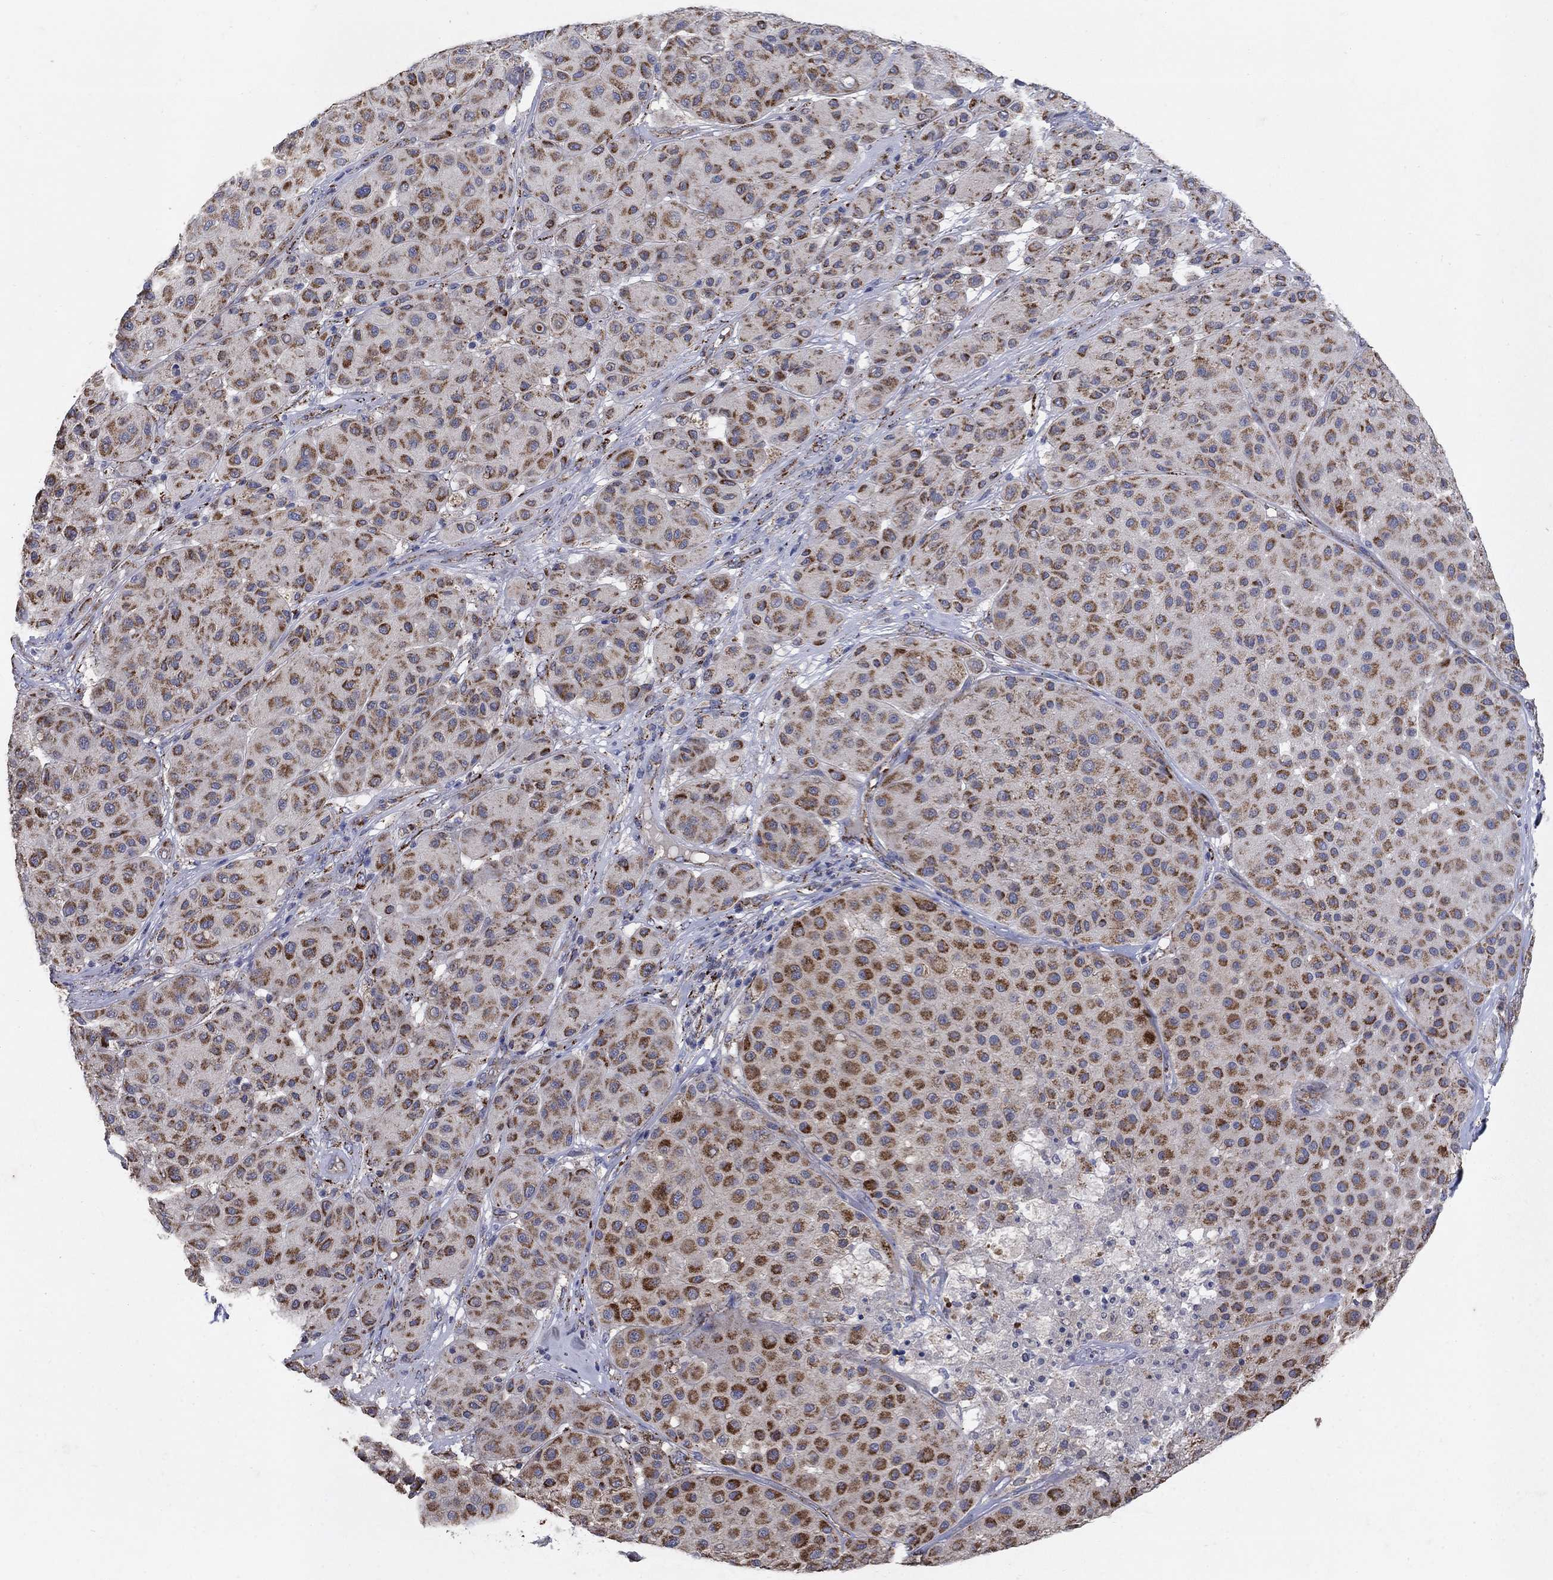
{"staining": {"intensity": "strong", "quantity": "25%-75%", "location": "cytoplasmic/membranous"}, "tissue": "melanoma", "cell_type": "Tumor cells", "image_type": "cancer", "snomed": [{"axis": "morphology", "description": "Malignant melanoma, Metastatic site"}, {"axis": "topography", "description": "Smooth muscle"}], "caption": "Tumor cells show high levels of strong cytoplasmic/membranous positivity in about 25%-75% of cells in human melanoma.", "gene": "PNPLA2", "patient": {"sex": "male", "age": 41}}